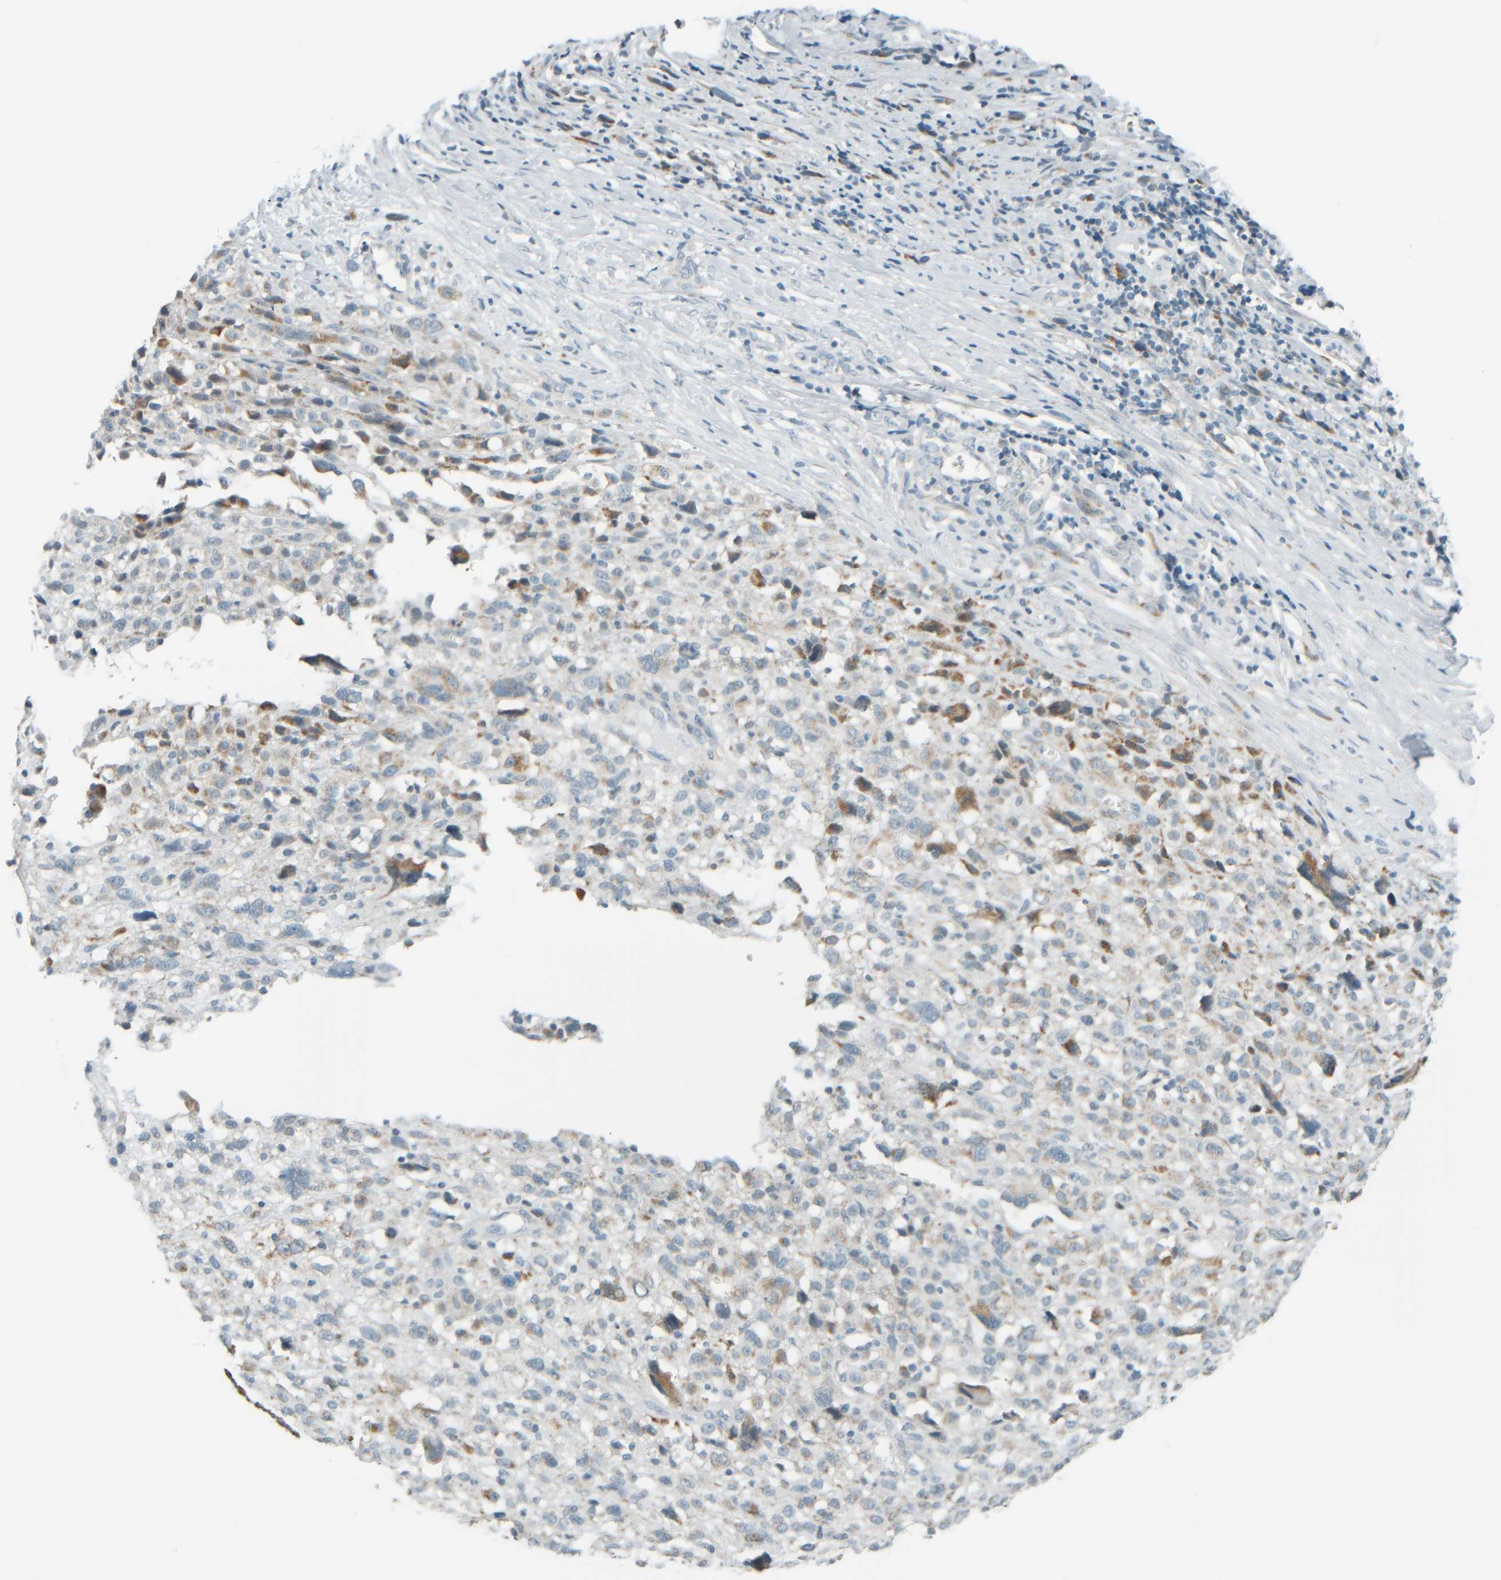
{"staining": {"intensity": "weak", "quantity": "25%-75%", "location": "cytoplasmic/membranous"}, "tissue": "melanoma", "cell_type": "Tumor cells", "image_type": "cancer", "snomed": [{"axis": "morphology", "description": "Malignant melanoma, NOS"}, {"axis": "topography", "description": "Skin"}], "caption": "An image of human malignant melanoma stained for a protein exhibits weak cytoplasmic/membranous brown staining in tumor cells.", "gene": "PTGES3L-AARSD1", "patient": {"sex": "female", "age": 55}}